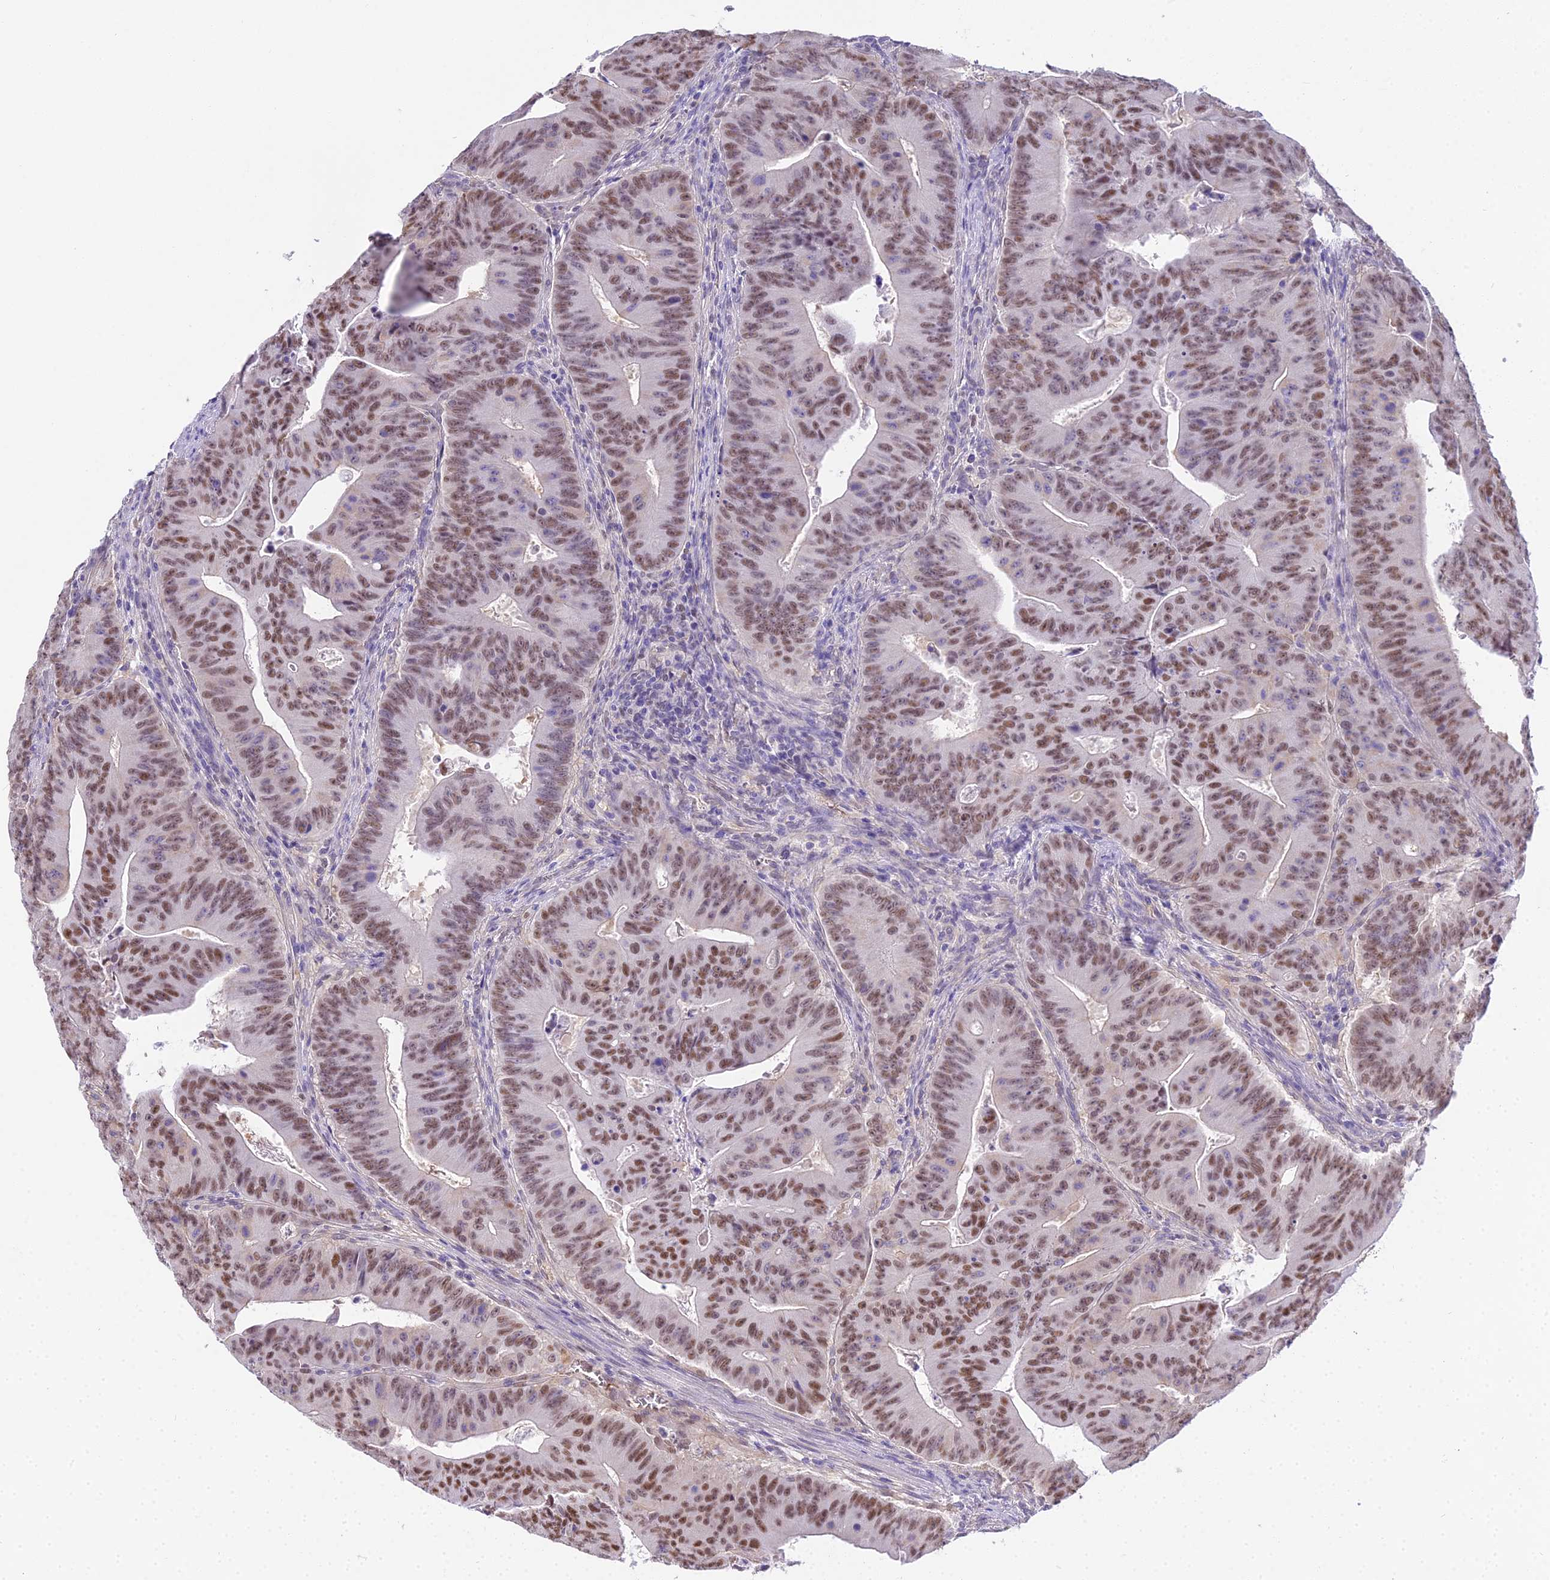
{"staining": {"intensity": "moderate", "quantity": ">75%", "location": "nuclear"}, "tissue": "colorectal cancer", "cell_type": "Tumor cells", "image_type": "cancer", "snomed": [{"axis": "morphology", "description": "Adenocarcinoma, NOS"}, {"axis": "topography", "description": "Rectum"}], "caption": "IHC micrograph of colorectal cancer (adenocarcinoma) stained for a protein (brown), which displays medium levels of moderate nuclear staining in about >75% of tumor cells.", "gene": "MAT2A", "patient": {"sex": "female", "age": 75}}